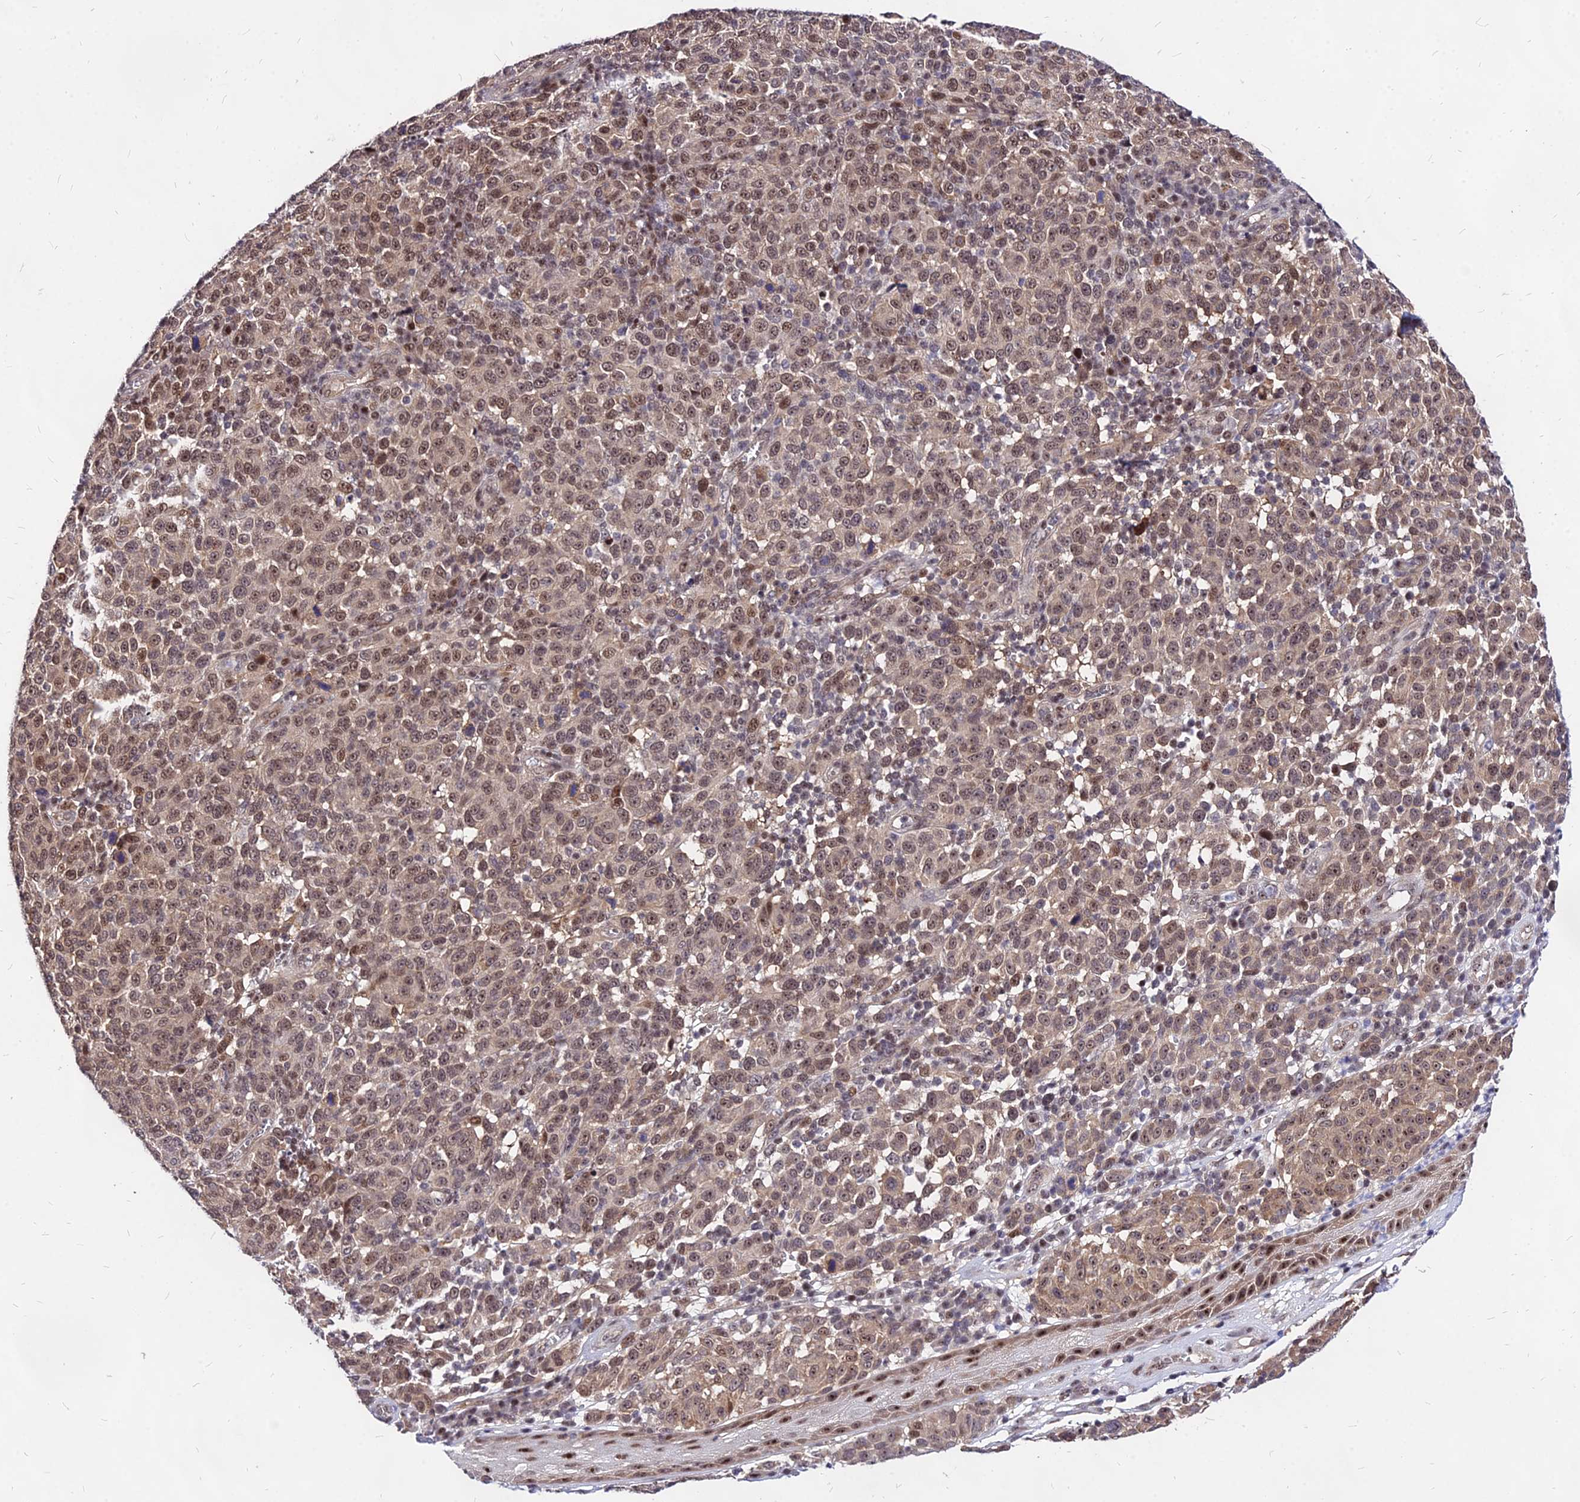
{"staining": {"intensity": "moderate", "quantity": "25%-75%", "location": "cytoplasmic/membranous,nuclear"}, "tissue": "melanoma", "cell_type": "Tumor cells", "image_type": "cancer", "snomed": [{"axis": "morphology", "description": "Malignant melanoma, NOS"}, {"axis": "topography", "description": "Skin"}], "caption": "The micrograph reveals staining of melanoma, revealing moderate cytoplasmic/membranous and nuclear protein expression (brown color) within tumor cells.", "gene": "DDX55", "patient": {"sex": "male", "age": 49}}